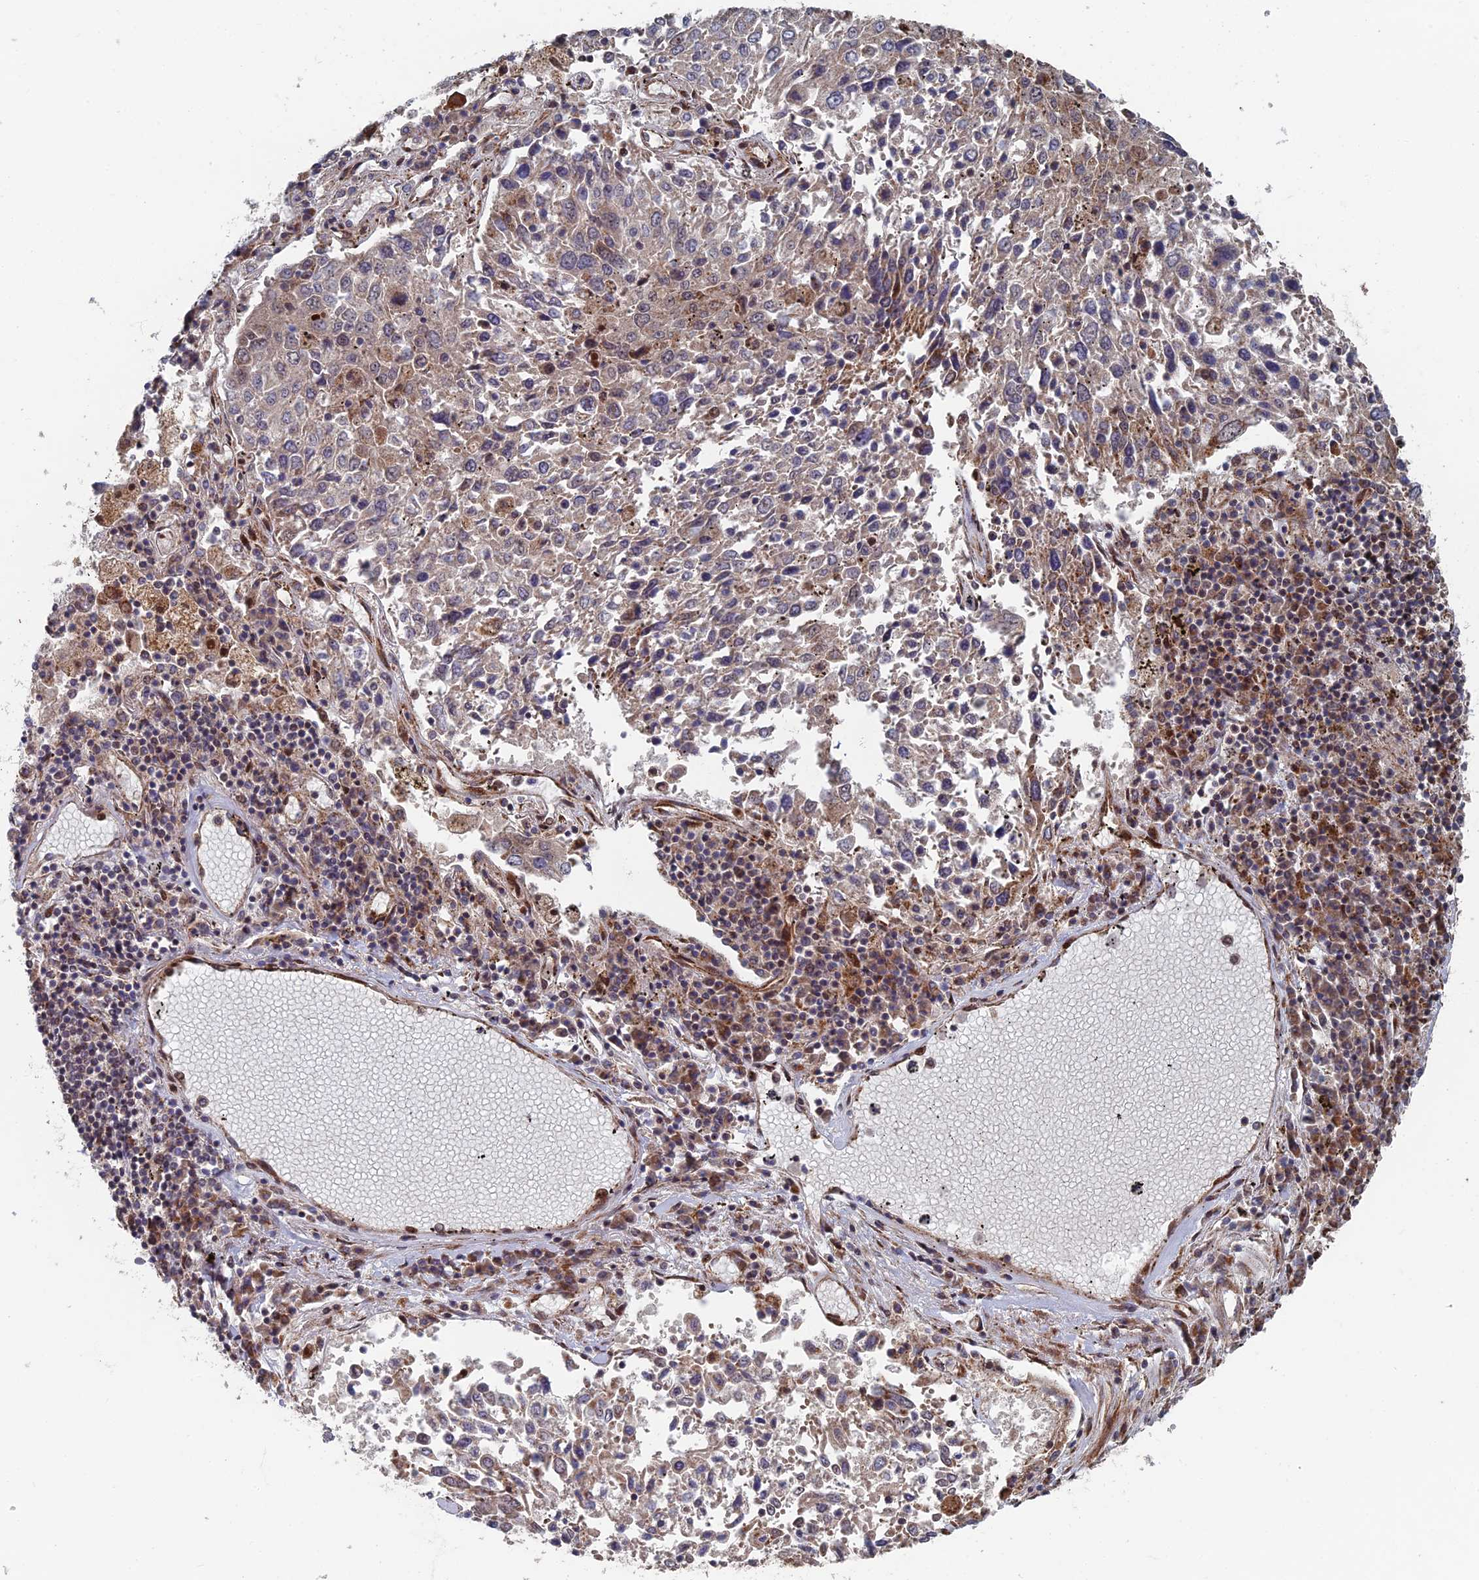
{"staining": {"intensity": "weak", "quantity": "<25%", "location": "cytoplasmic/membranous,nuclear"}, "tissue": "lung cancer", "cell_type": "Tumor cells", "image_type": "cancer", "snomed": [{"axis": "morphology", "description": "Squamous cell carcinoma, NOS"}, {"axis": "topography", "description": "Lung"}], "caption": "High magnification brightfield microscopy of squamous cell carcinoma (lung) stained with DAB (brown) and counterstained with hematoxylin (blue): tumor cells show no significant staining. (Brightfield microscopy of DAB (3,3'-diaminobenzidine) IHC at high magnification).", "gene": "GTF2IRD1", "patient": {"sex": "male", "age": 65}}